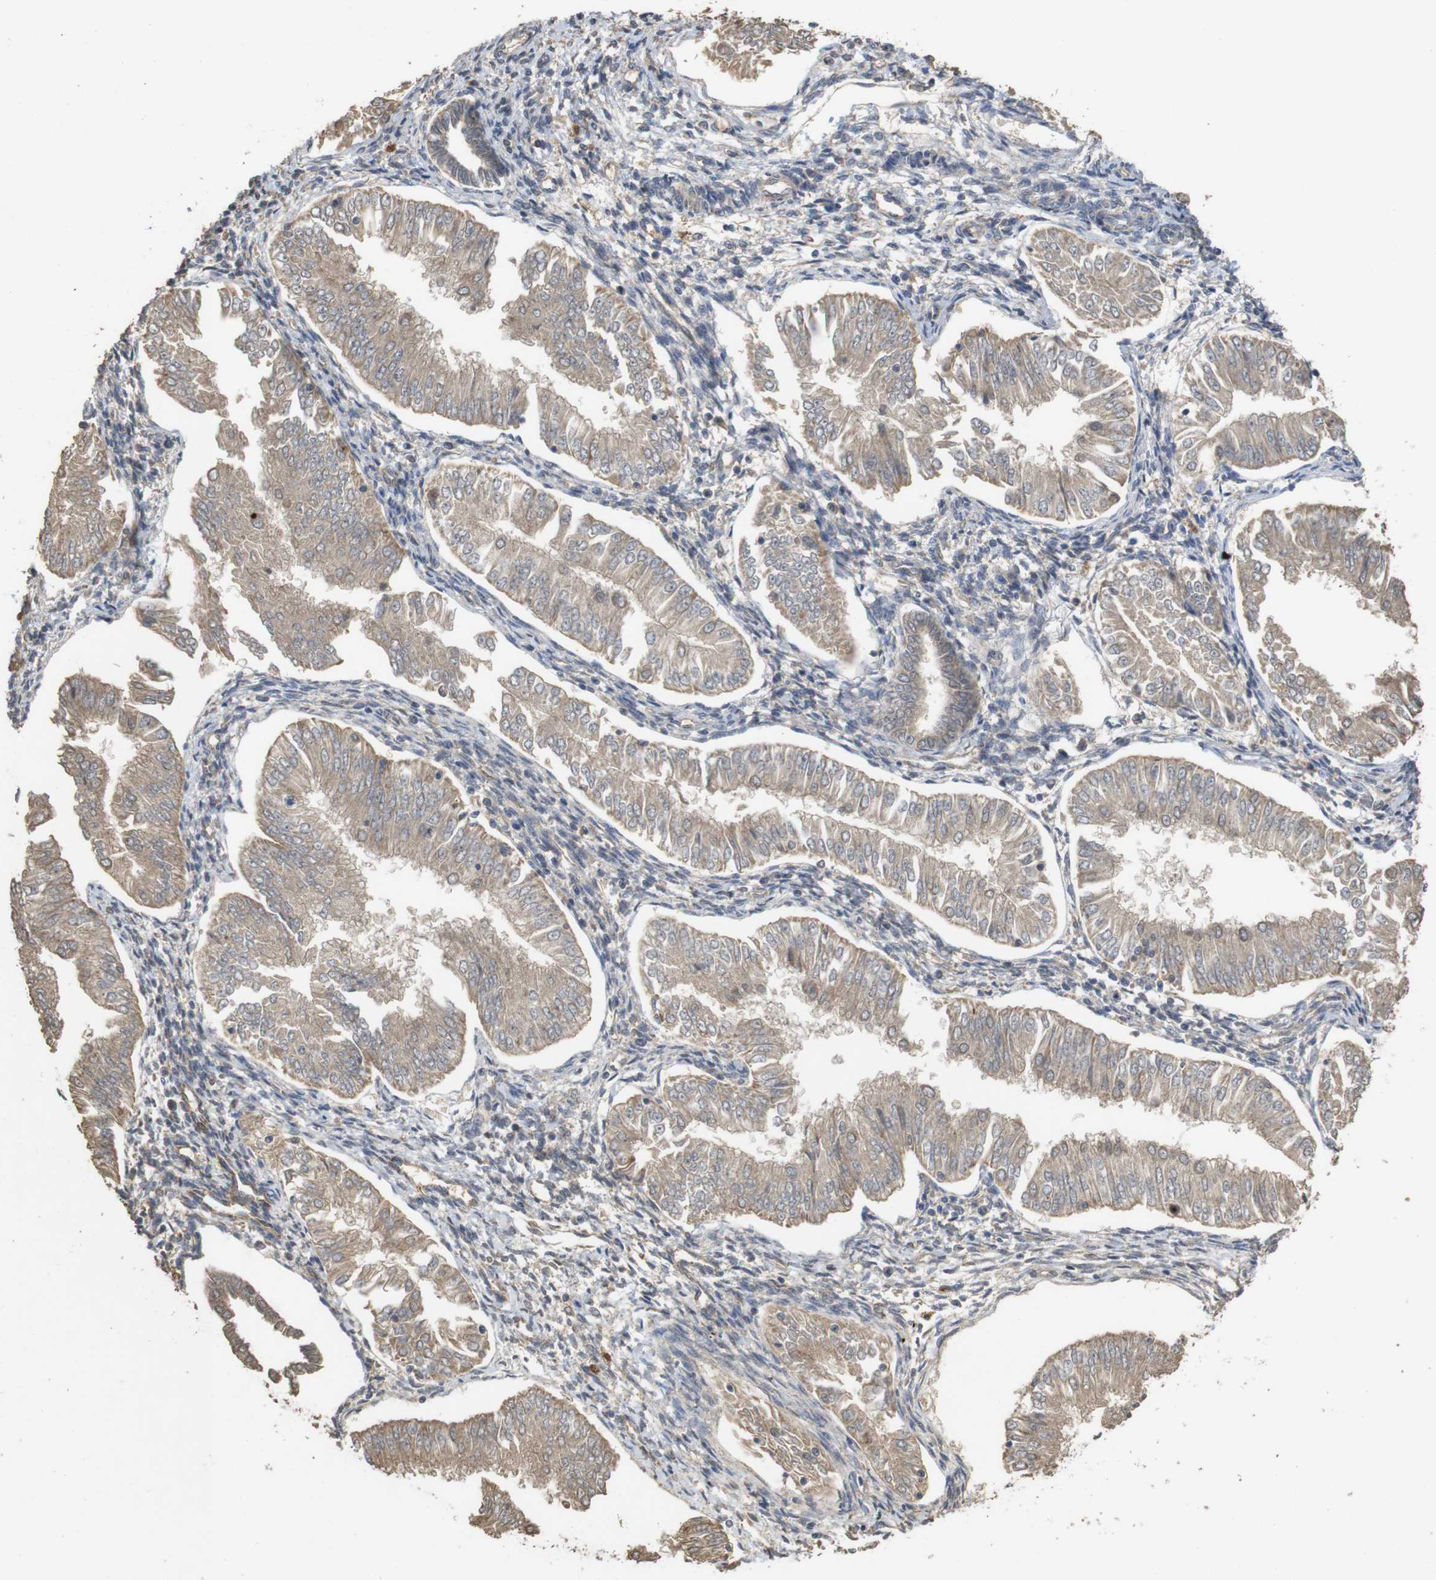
{"staining": {"intensity": "weak", "quantity": ">75%", "location": "cytoplasmic/membranous"}, "tissue": "endometrial cancer", "cell_type": "Tumor cells", "image_type": "cancer", "snomed": [{"axis": "morphology", "description": "Adenocarcinoma, NOS"}, {"axis": "topography", "description": "Endometrium"}], "caption": "An immunohistochemistry histopathology image of neoplastic tissue is shown. Protein staining in brown labels weak cytoplasmic/membranous positivity in endometrial cancer (adenocarcinoma) within tumor cells.", "gene": "PCDHB10", "patient": {"sex": "female", "age": 53}}